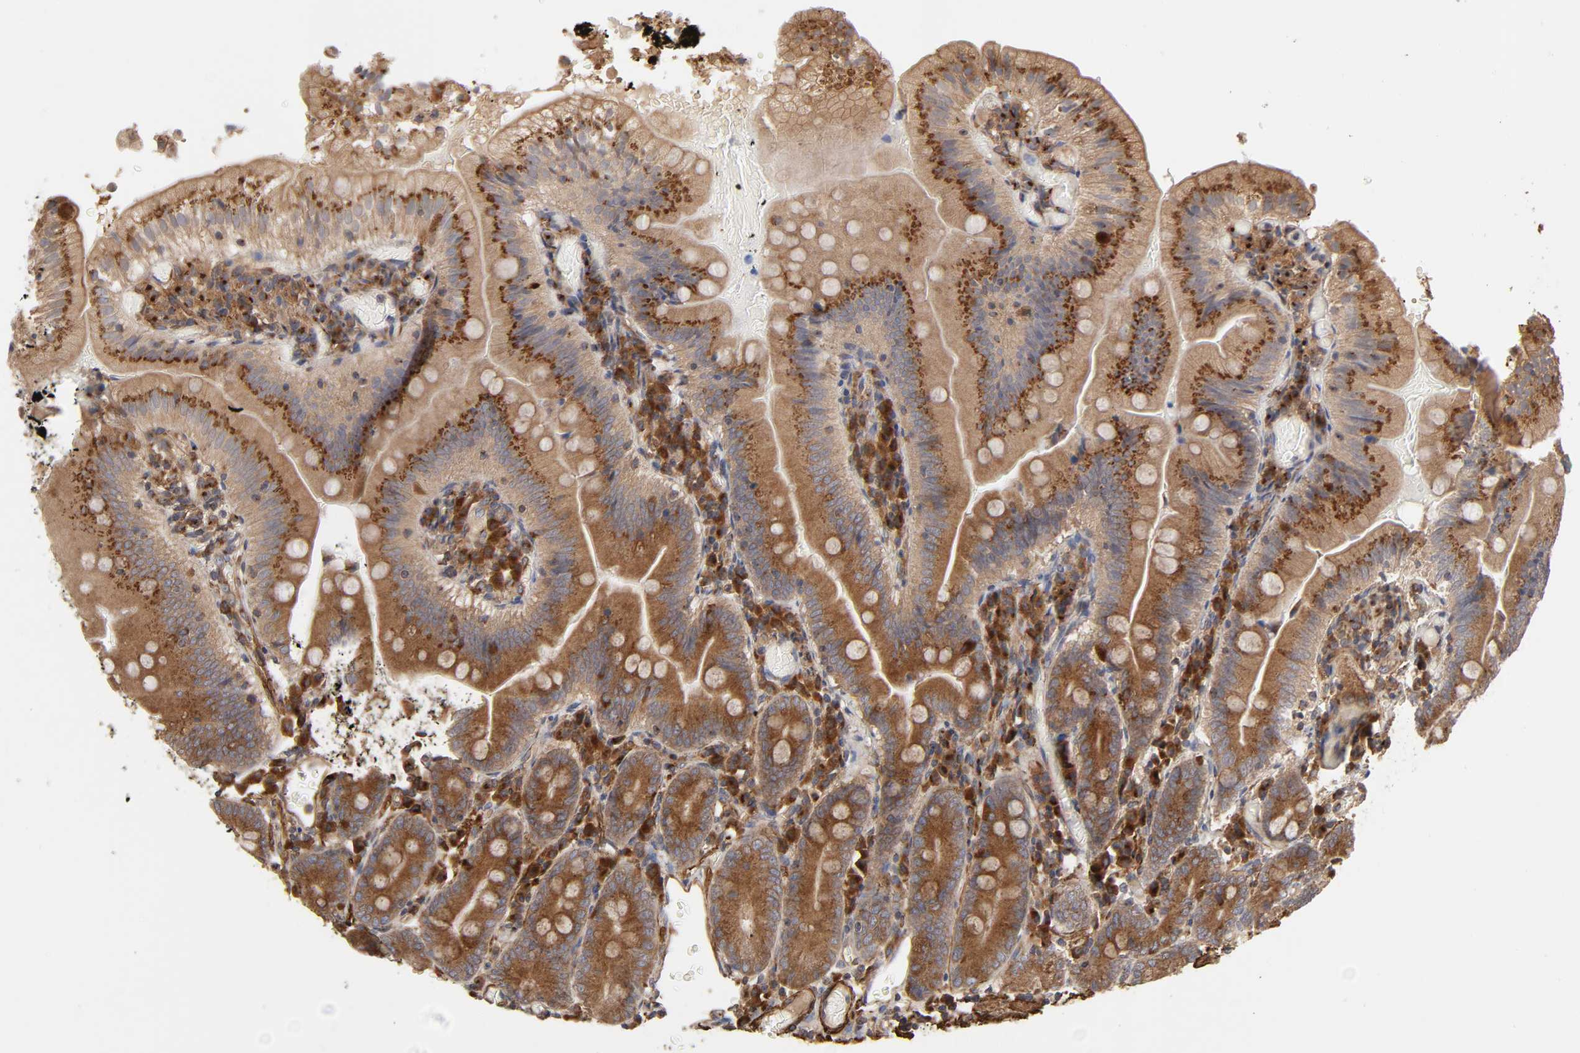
{"staining": {"intensity": "strong", "quantity": ">75%", "location": "cytoplasmic/membranous"}, "tissue": "small intestine", "cell_type": "Glandular cells", "image_type": "normal", "snomed": [{"axis": "morphology", "description": "Normal tissue, NOS"}, {"axis": "topography", "description": "Small intestine"}], "caption": "DAB immunohistochemical staining of normal human small intestine reveals strong cytoplasmic/membranous protein positivity in approximately >75% of glandular cells.", "gene": "GNPTG", "patient": {"sex": "male", "age": 71}}